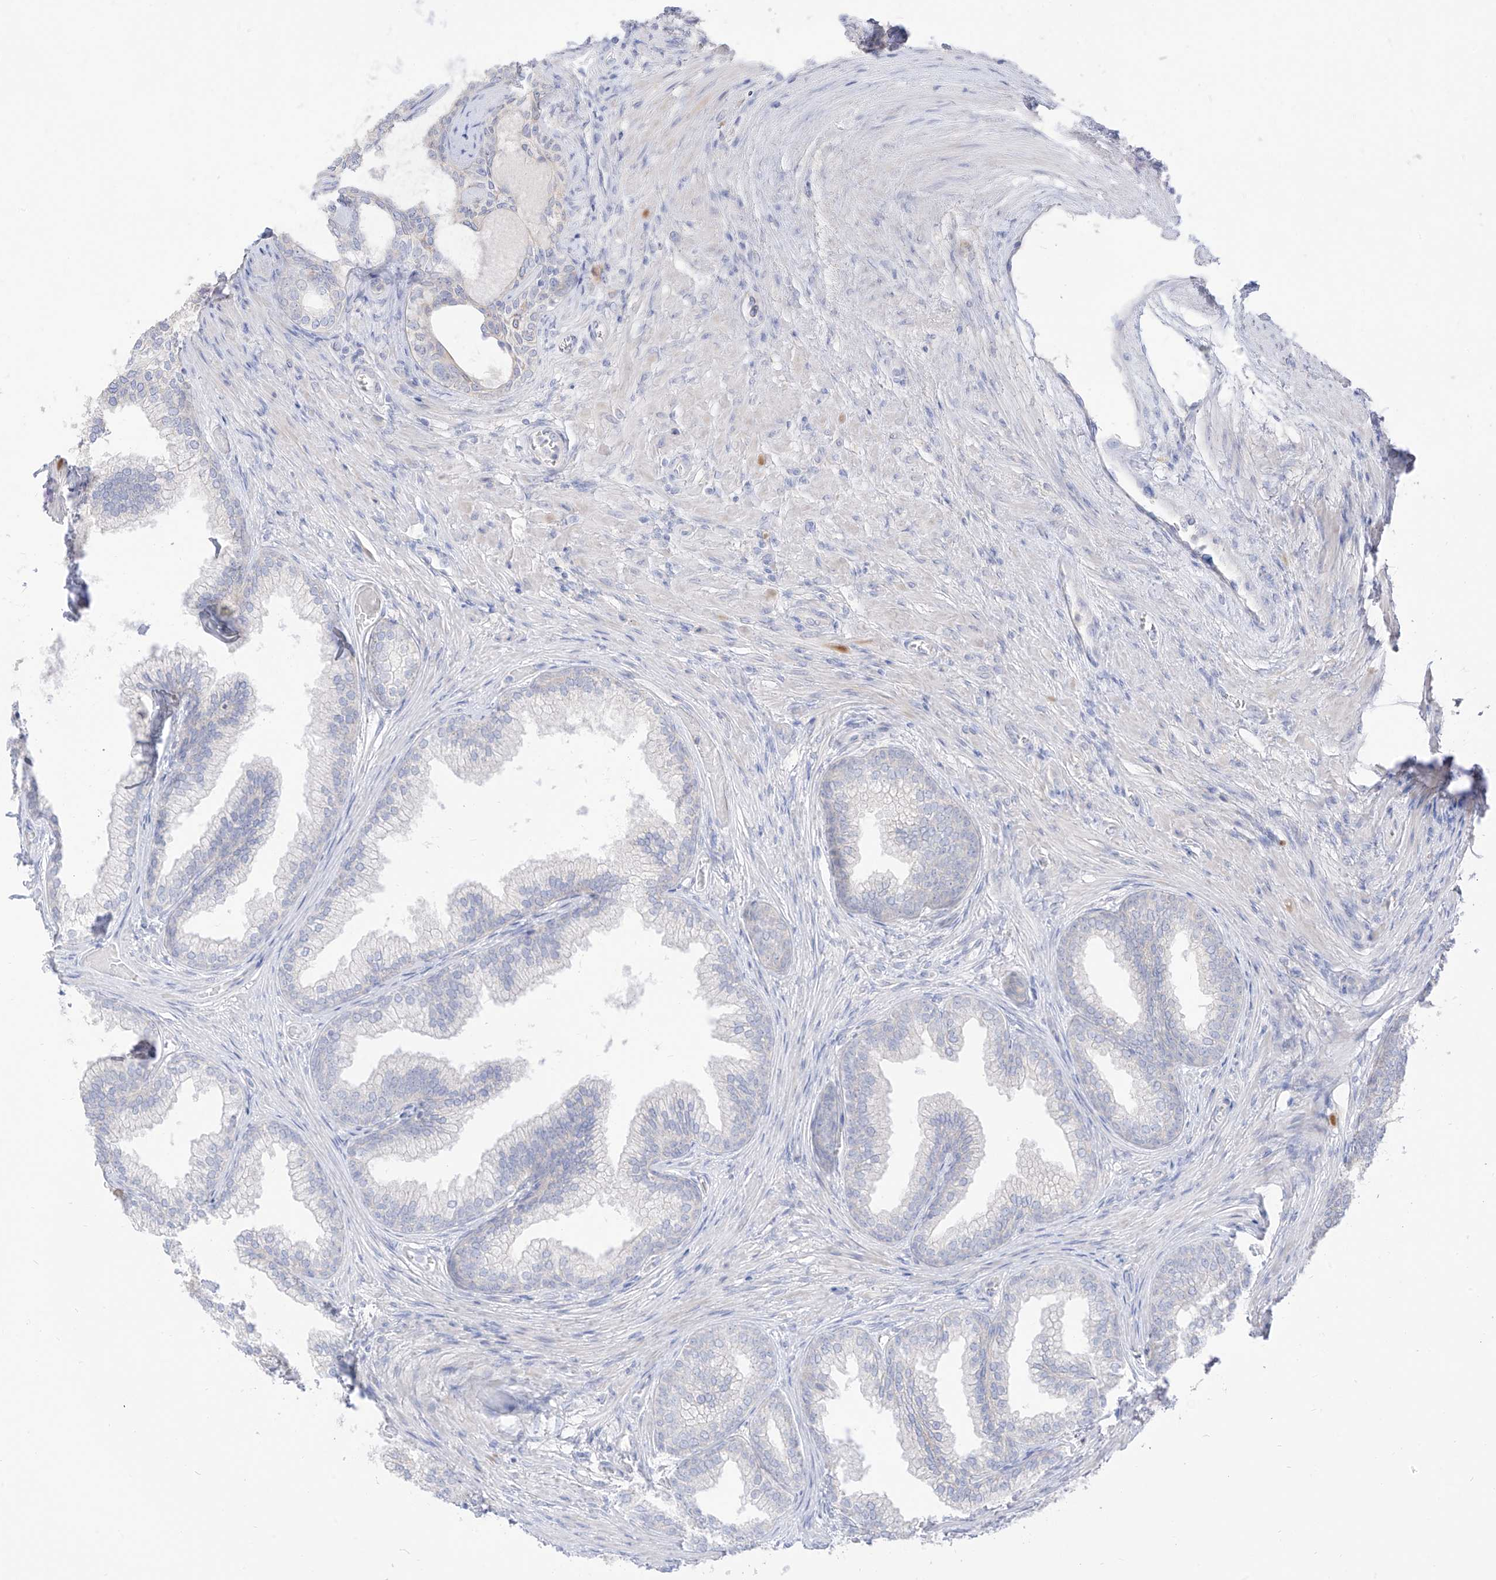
{"staining": {"intensity": "negative", "quantity": "none", "location": "none"}, "tissue": "prostate", "cell_type": "Glandular cells", "image_type": "normal", "snomed": [{"axis": "morphology", "description": "Normal tissue, NOS"}, {"axis": "topography", "description": "Prostate"}], "caption": "The immunohistochemistry histopathology image has no significant expression in glandular cells of prostate.", "gene": "ARHGEF40", "patient": {"sex": "male", "age": 76}}